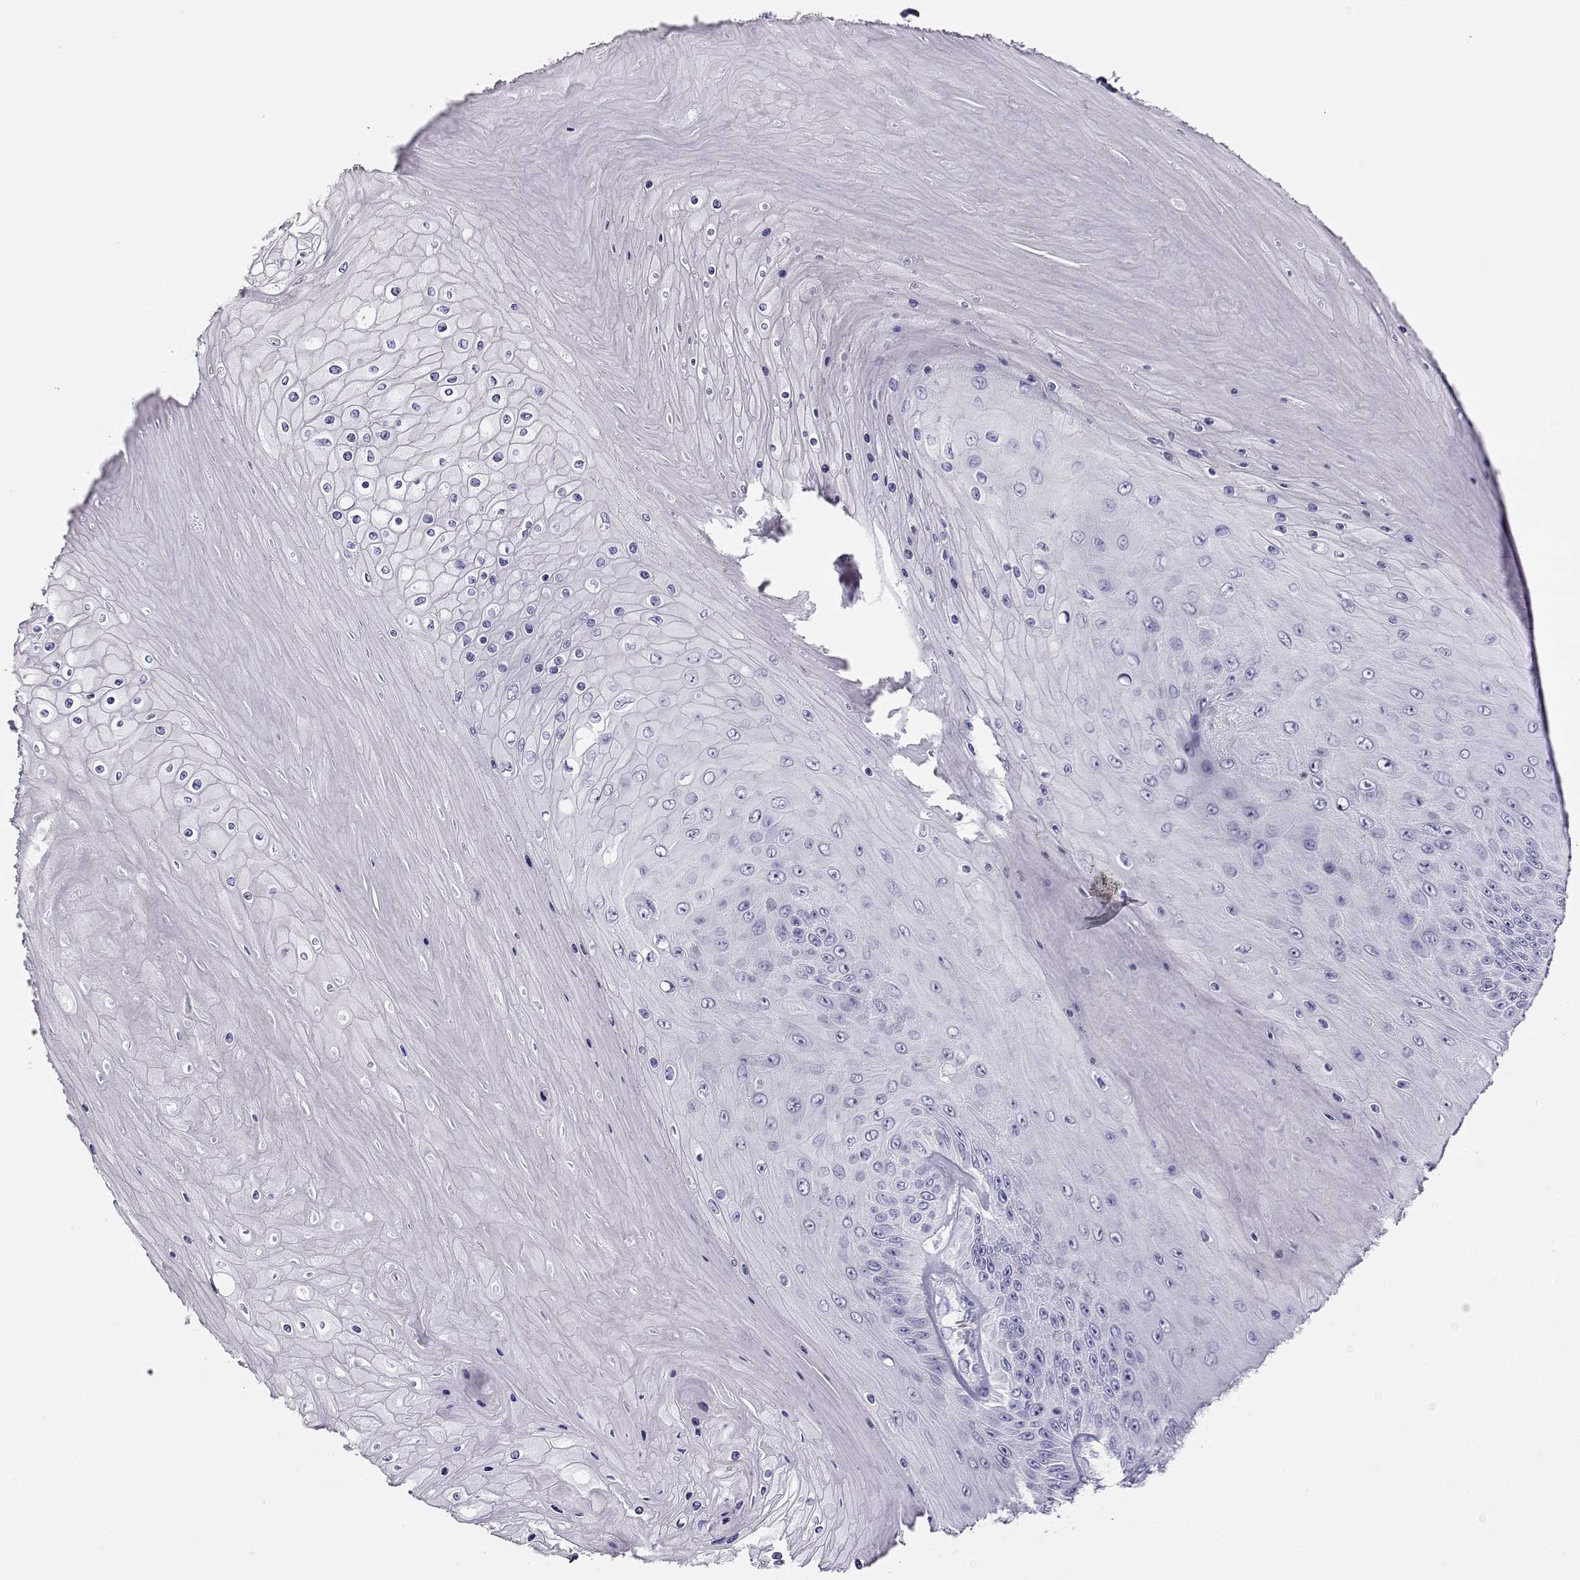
{"staining": {"intensity": "negative", "quantity": "none", "location": "none"}, "tissue": "skin cancer", "cell_type": "Tumor cells", "image_type": "cancer", "snomed": [{"axis": "morphology", "description": "Squamous cell carcinoma, NOS"}, {"axis": "topography", "description": "Skin"}], "caption": "Squamous cell carcinoma (skin) was stained to show a protein in brown. There is no significant expression in tumor cells.", "gene": "CRX", "patient": {"sex": "male", "age": 62}}